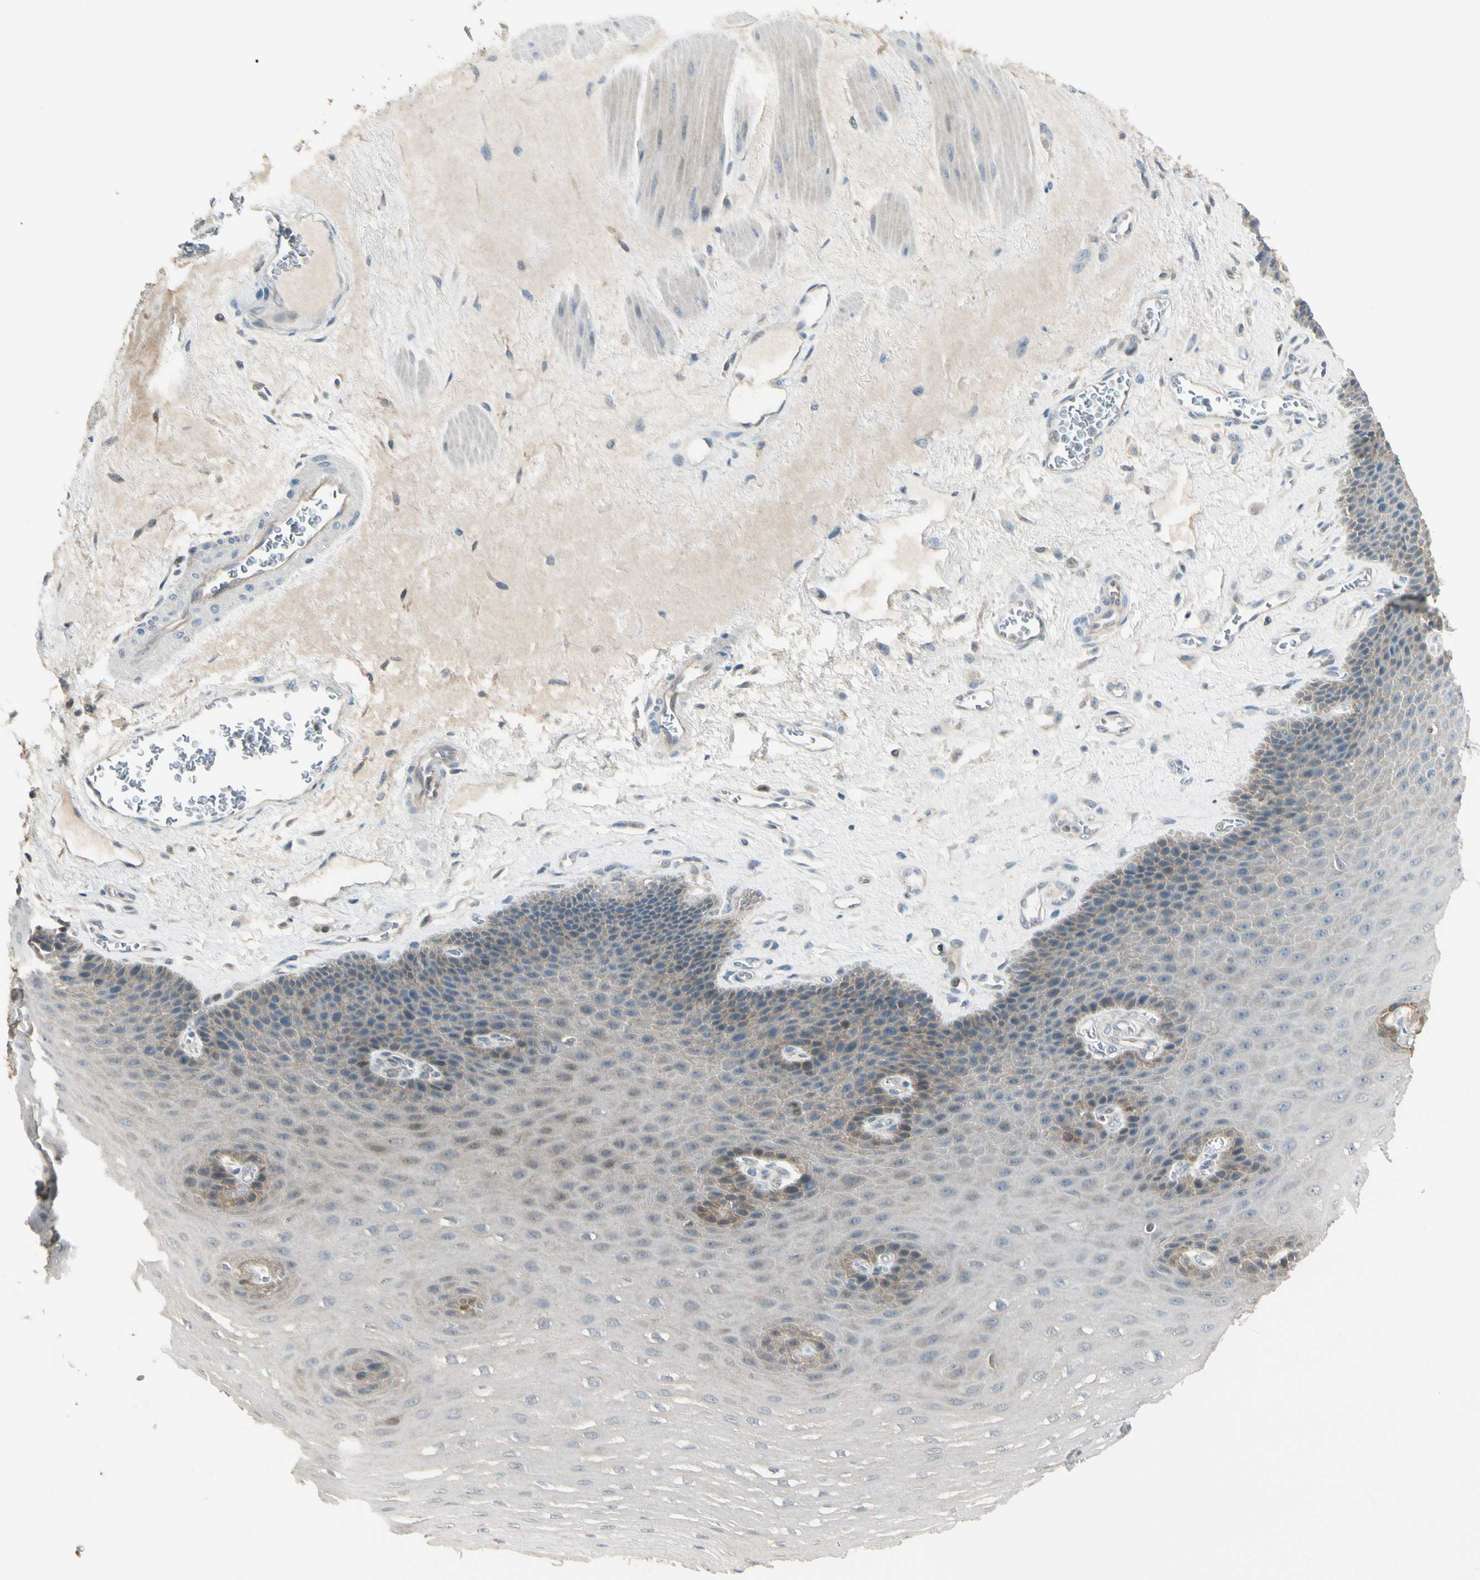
{"staining": {"intensity": "weak", "quantity": "25%-75%", "location": "cytoplasmic/membranous"}, "tissue": "esophagus", "cell_type": "Squamous epithelial cells", "image_type": "normal", "snomed": [{"axis": "morphology", "description": "Normal tissue, NOS"}, {"axis": "topography", "description": "Esophagus"}], "caption": "Squamous epithelial cells exhibit low levels of weak cytoplasmic/membranous expression in about 25%-75% of cells in normal esophagus.", "gene": "P3H2", "patient": {"sex": "female", "age": 72}}